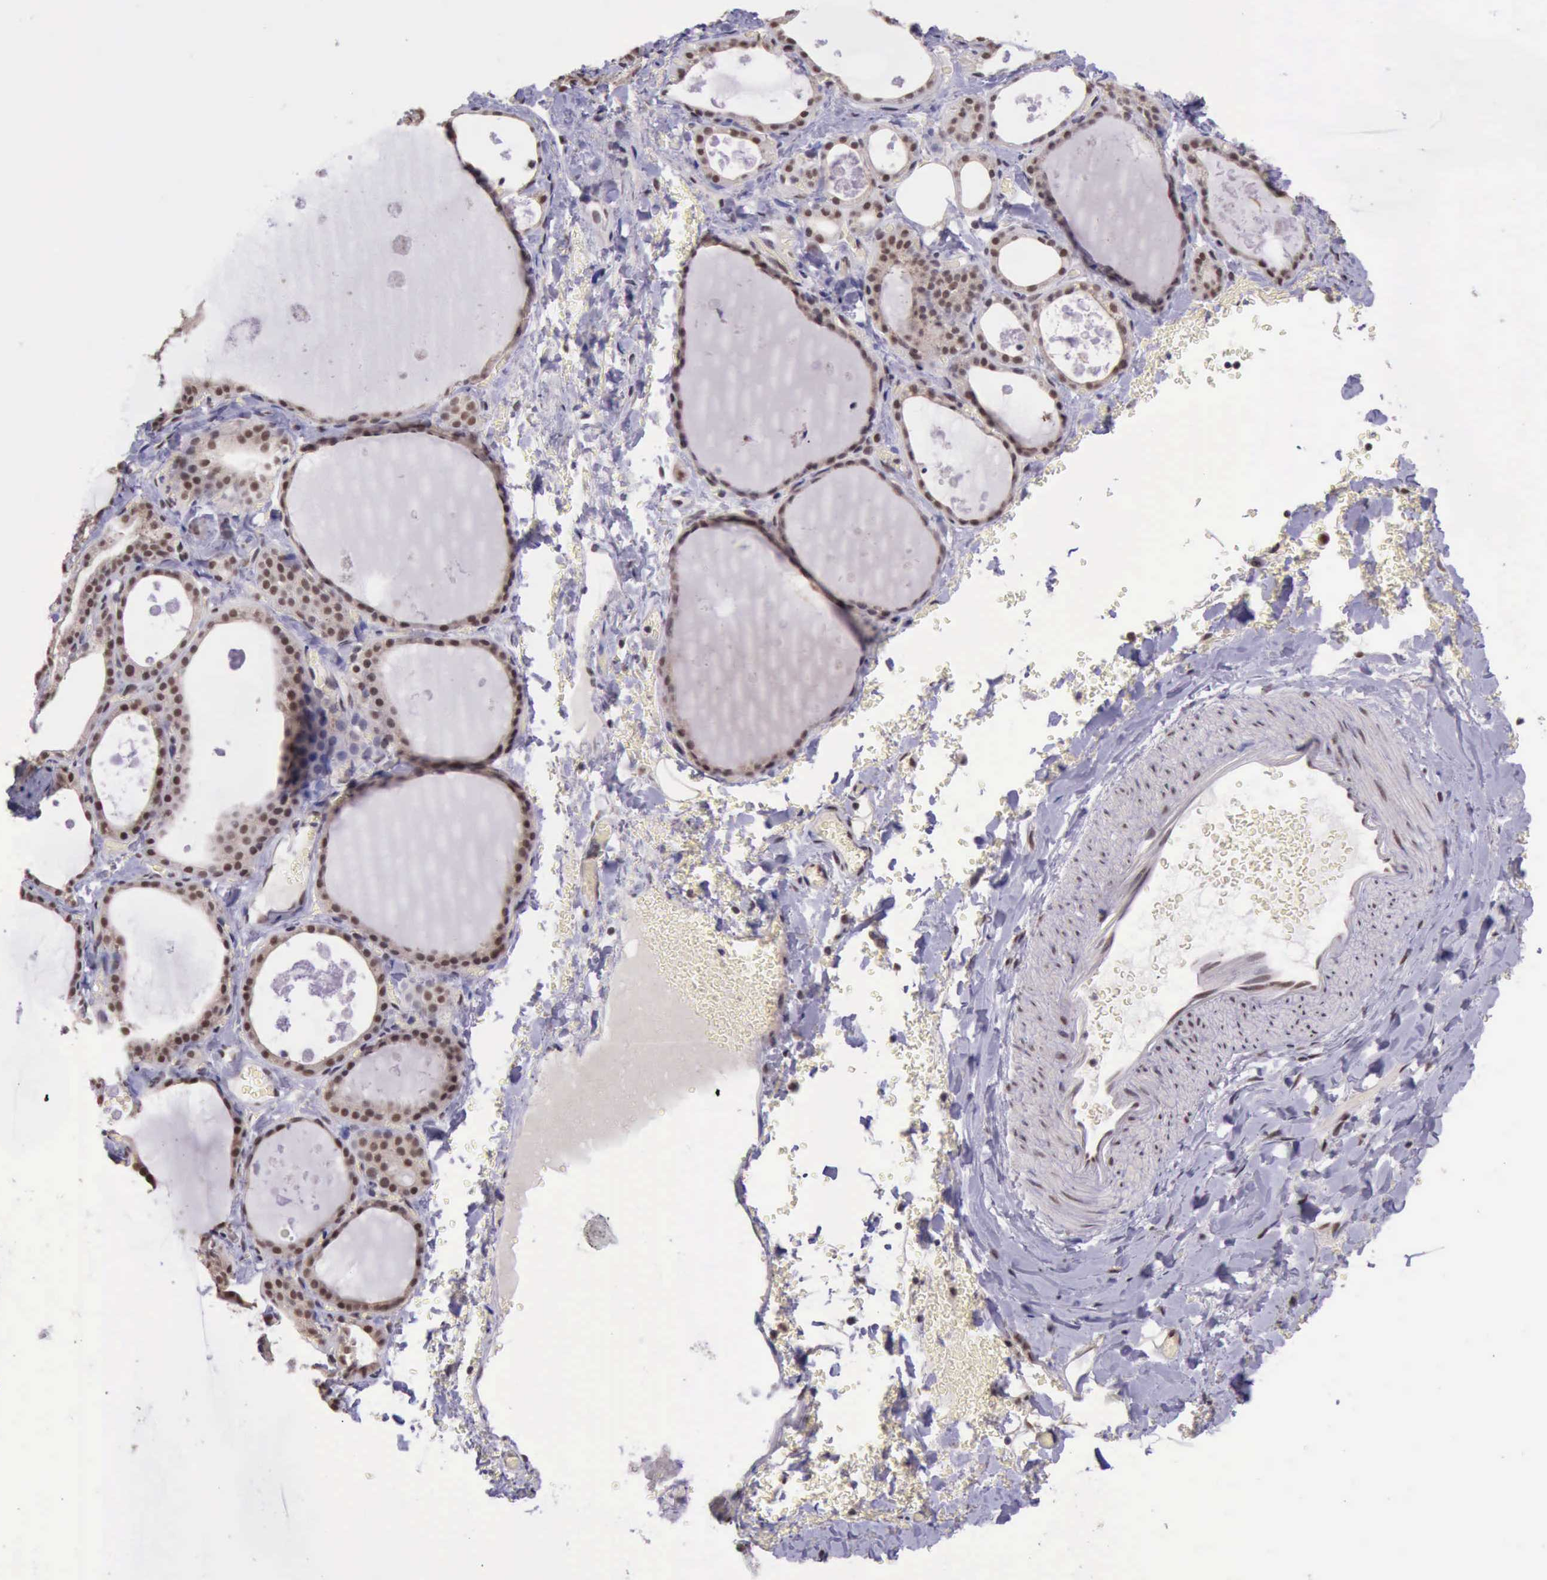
{"staining": {"intensity": "strong", "quantity": ">75%", "location": "nuclear"}, "tissue": "thyroid gland", "cell_type": "Glandular cells", "image_type": "normal", "snomed": [{"axis": "morphology", "description": "Normal tissue, NOS"}, {"axis": "topography", "description": "Thyroid gland"}], "caption": "Protein analysis of benign thyroid gland demonstrates strong nuclear expression in about >75% of glandular cells.", "gene": "PRPF39", "patient": {"sex": "male", "age": 61}}